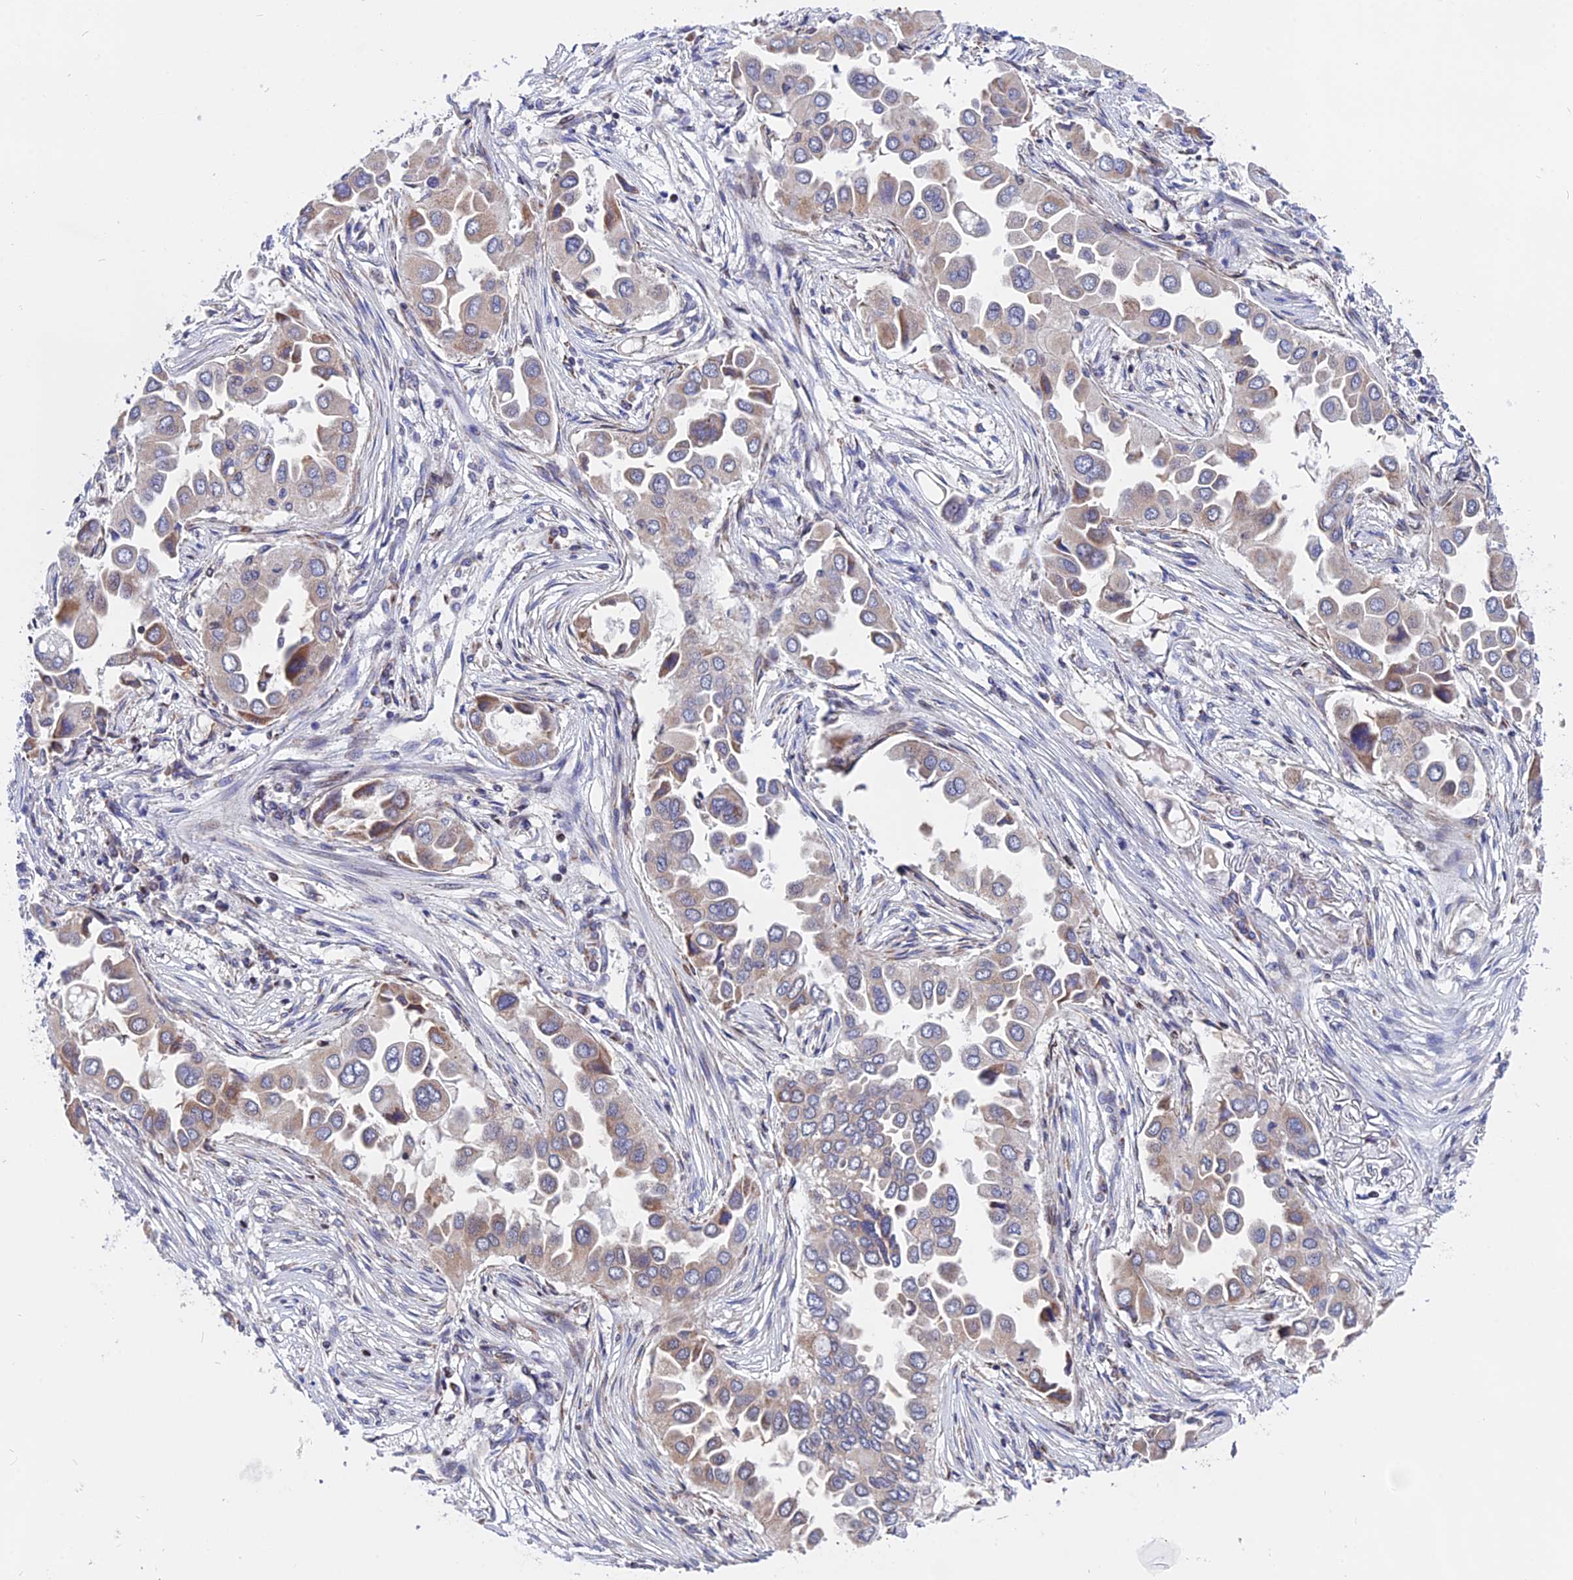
{"staining": {"intensity": "weak", "quantity": "<25%", "location": "cytoplasmic/membranous"}, "tissue": "lung cancer", "cell_type": "Tumor cells", "image_type": "cancer", "snomed": [{"axis": "morphology", "description": "Adenocarcinoma, NOS"}, {"axis": "topography", "description": "Lung"}], "caption": "This is an immunohistochemistry photomicrograph of human adenocarcinoma (lung). There is no staining in tumor cells.", "gene": "FAM174C", "patient": {"sex": "female", "age": 76}}